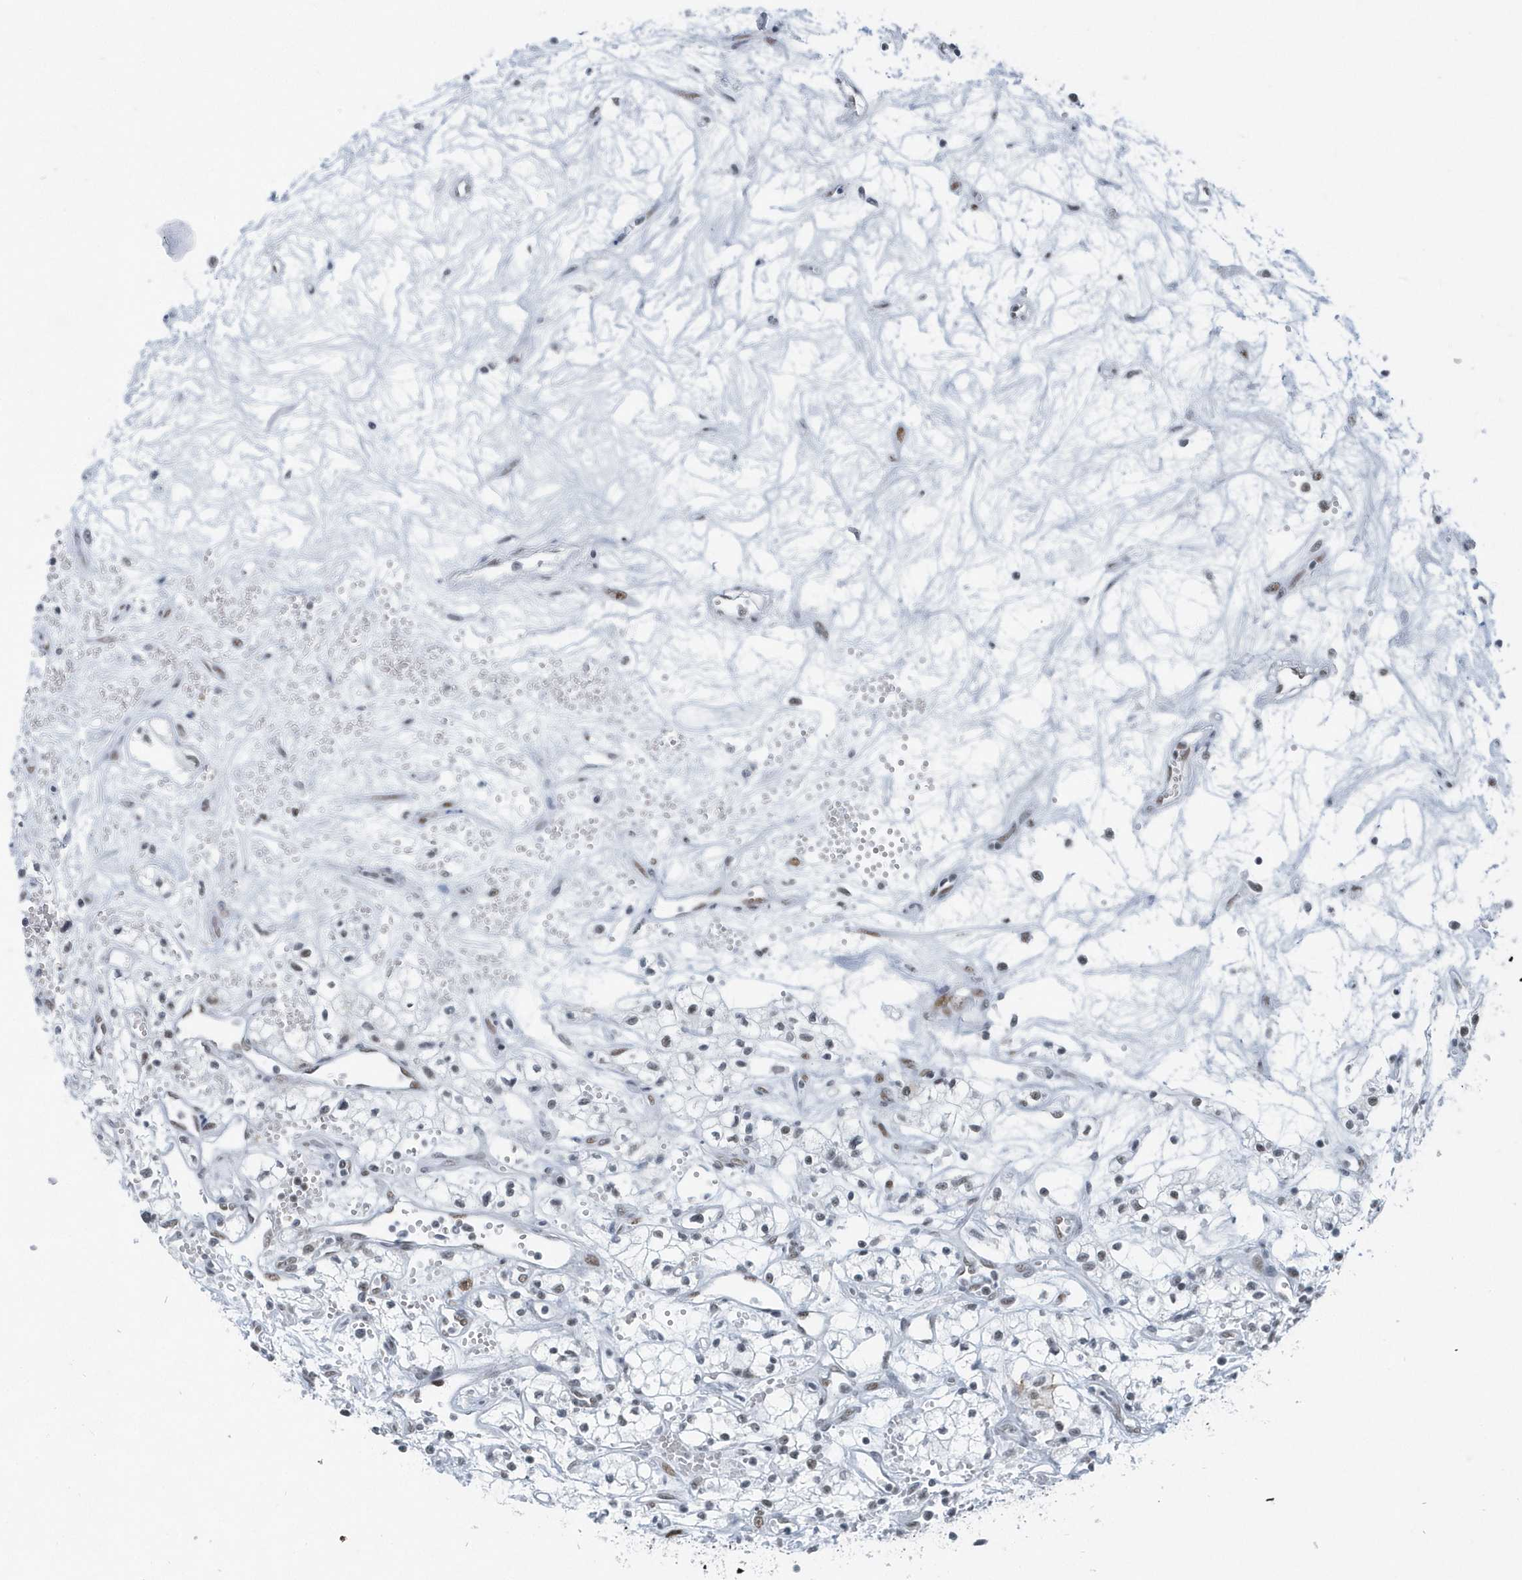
{"staining": {"intensity": "negative", "quantity": "none", "location": "none"}, "tissue": "renal cancer", "cell_type": "Tumor cells", "image_type": "cancer", "snomed": [{"axis": "morphology", "description": "Adenocarcinoma, NOS"}, {"axis": "topography", "description": "Kidney"}], "caption": "High magnification brightfield microscopy of adenocarcinoma (renal) stained with DAB (brown) and counterstained with hematoxylin (blue): tumor cells show no significant positivity.", "gene": "FIP1L1", "patient": {"sex": "male", "age": 59}}